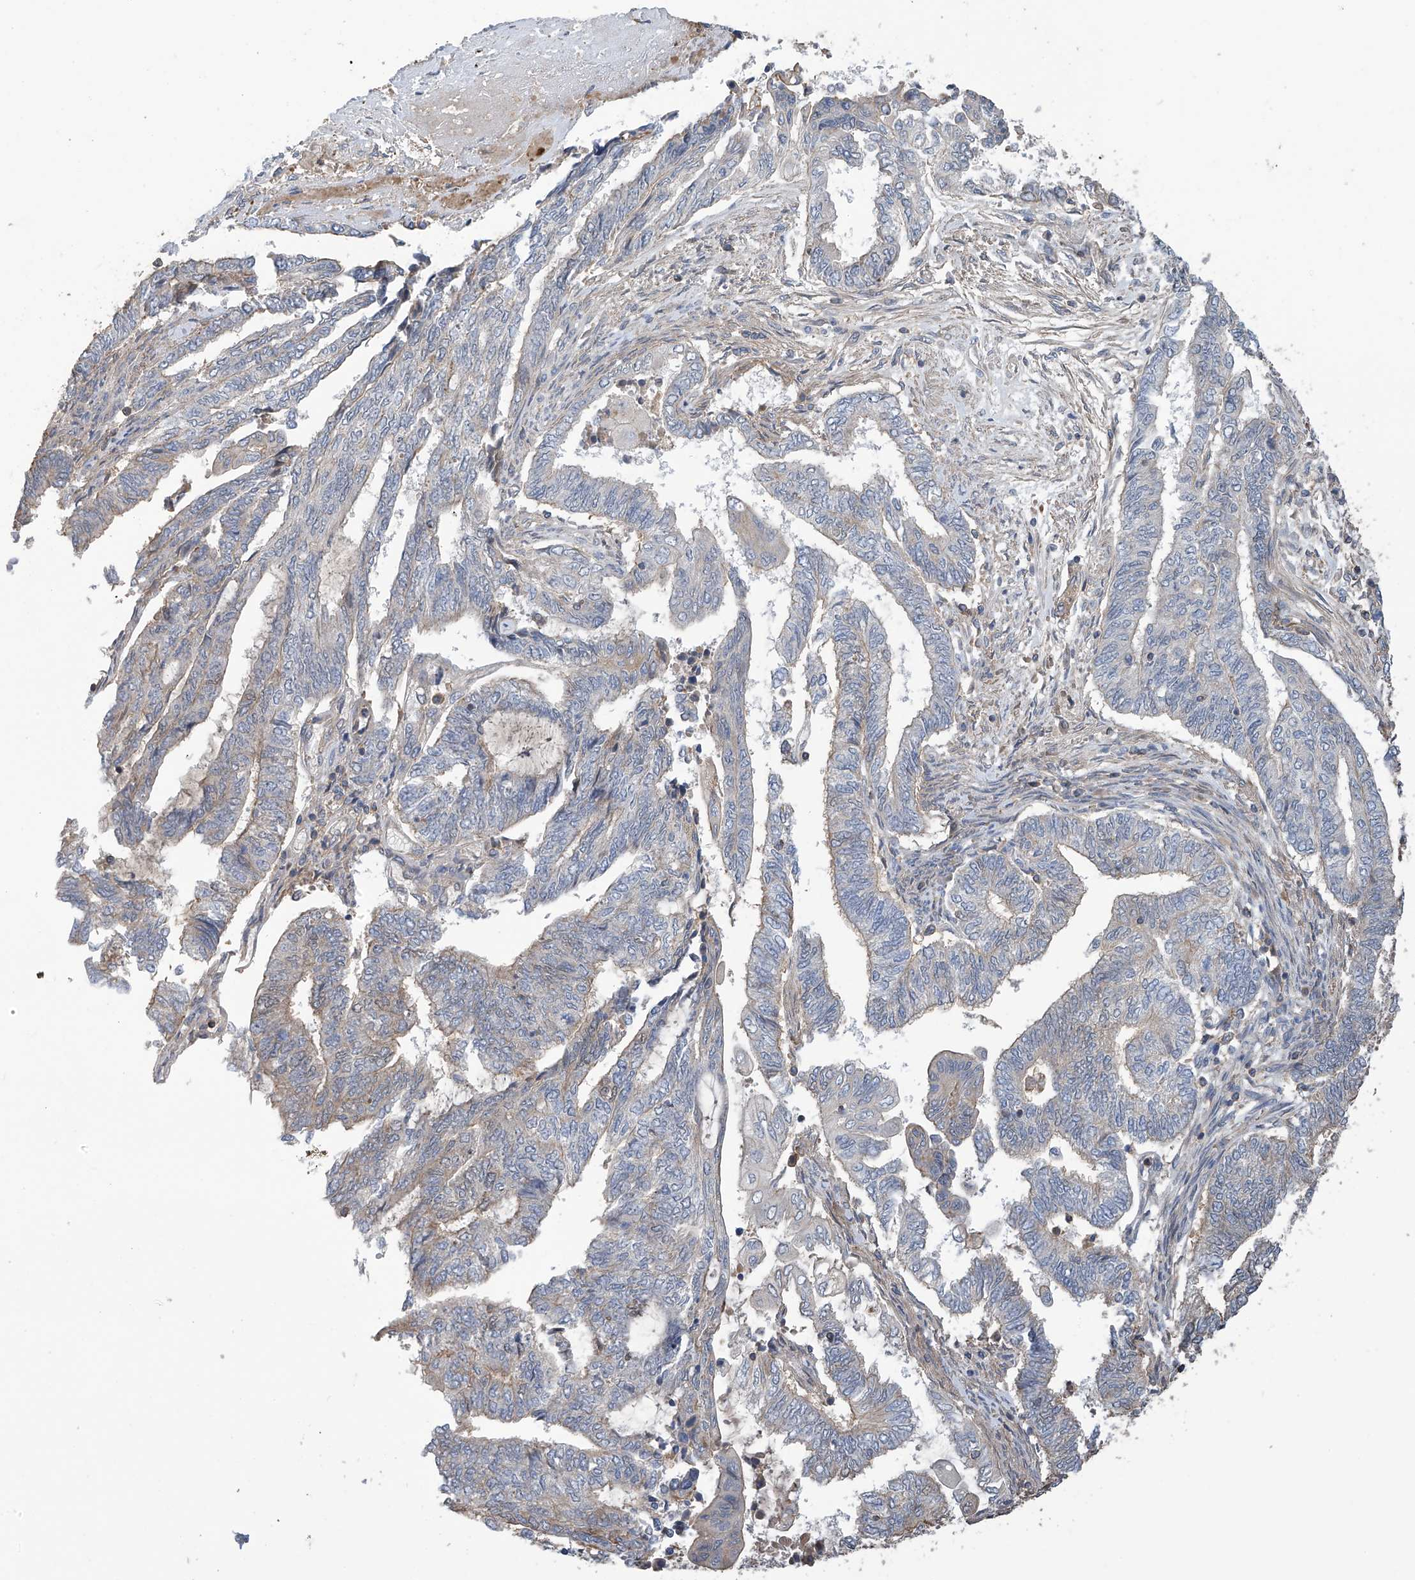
{"staining": {"intensity": "negative", "quantity": "none", "location": "none"}, "tissue": "endometrial cancer", "cell_type": "Tumor cells", "image_type": "cancer", "snomed": [{"axis": "morphology", "description": "Adenocarcinoma, NOS"}, {"axis": "topography", "description": "Uterus"}, {"axis": "topography", "description": "Endometrium"}], "caption": "The histopathology image demonstrates no significant positivity in tumor cells of adenocarcinoma (endometrial). (Stains: DAB (3,3'-diaminobenzidine) IHC with hematoxylin counter stain, Microscopy: brightfield microscopy at high magnification).", "gene": "SLFN14", "patient": {"sex": "female", "age": 70}}